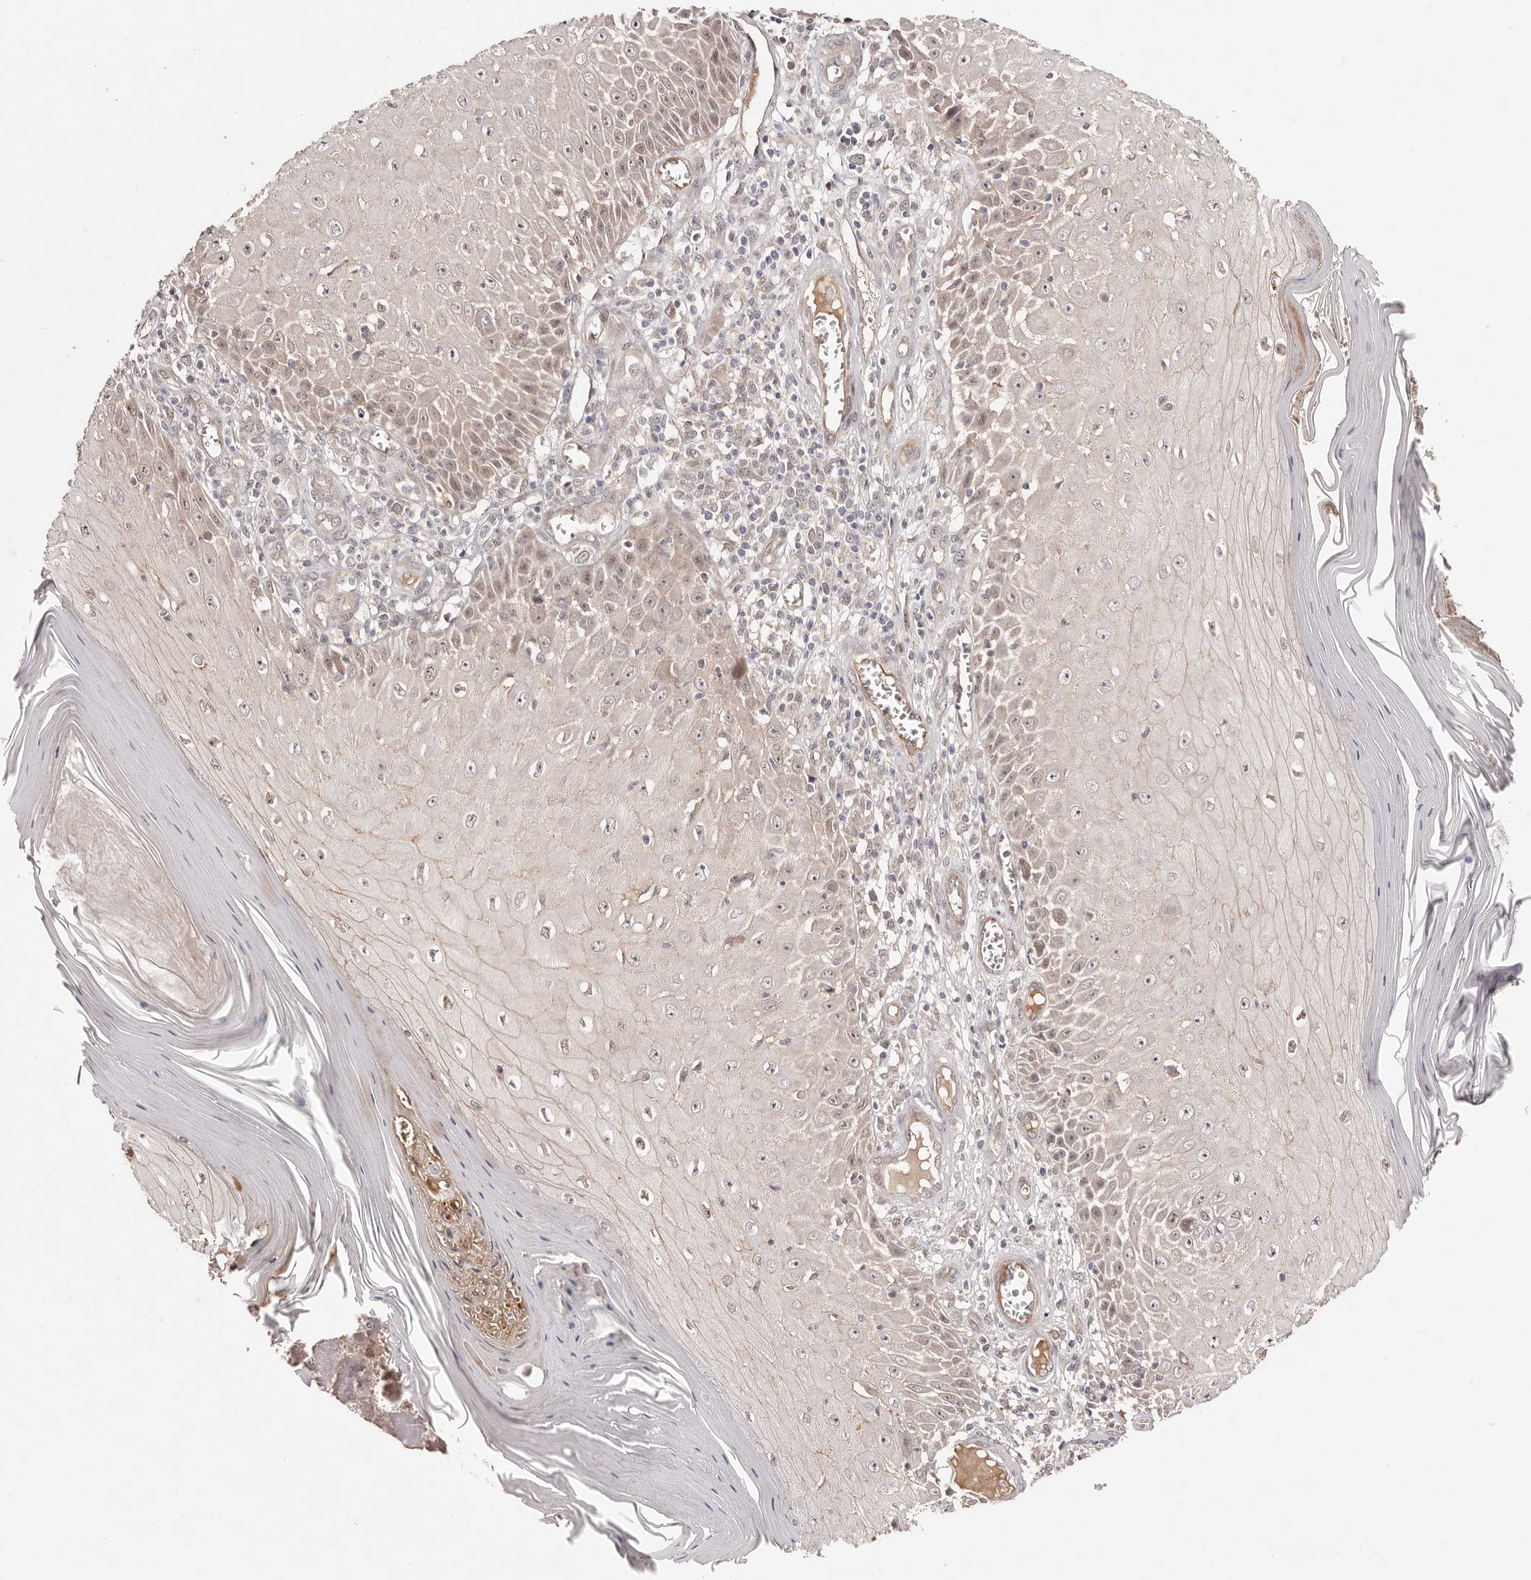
{"staining": {"intensity": "weak", "quantity": "<25%", "location": "cytoplasmic/membranous,nuclear"}, "tissue": "skin cancer", "cell_type": "Tumor cells", "image_type": "cancer", "snomed": [{"axis": "morphology", "description": "Squamous cell carcinoma, NOS"}, {"axis": "topography", "description": "Skin"}], "caption": "Immunohistochemistry of human skin squamous cell carcinoma displays no staining in tumor cells.", "gene": "EGR3", "patient": {"sex": "female", "age": 73}}